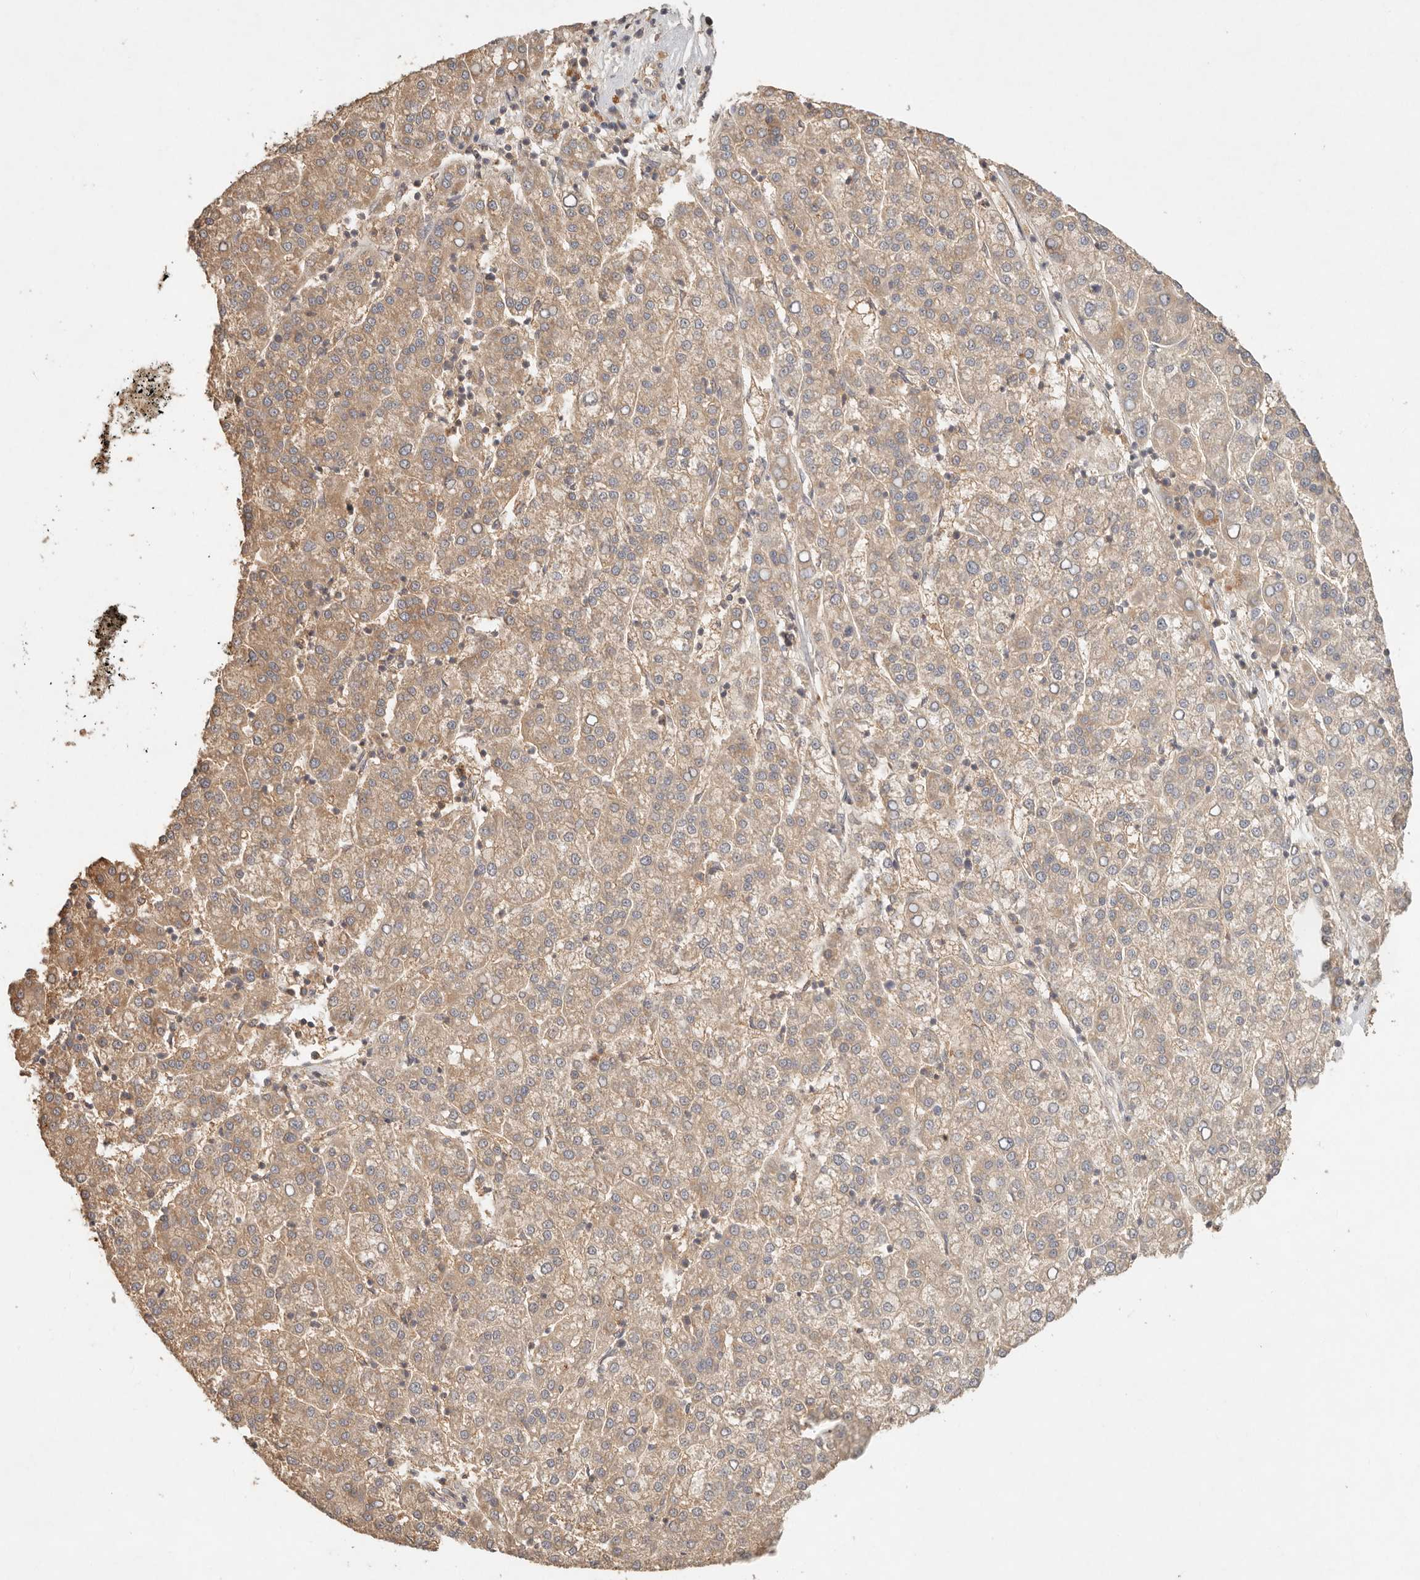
{"staining": {"intensity": "moderate", "quantity": ">75%", "location": "cytoplasmic/membranous"}, "tissue": "liver cancer", "cell_type": "Tumor cells", "image_type": "cancer", "snomed": [{"axis": "morphology", "description": "Carcinoma, Hepatocellular, NOS"}, {"axis": "topography", "description": "Liver"}], "caption": "The immunohistochemical stain shows moderate cytoplasmic/membranous expression in tumor cells of liver cancer tissue. (Brightfield microscopy of DAB IHC at high magnification).", "gene": "HECTD3", "patient": {"sex": "female", "age": 58}}